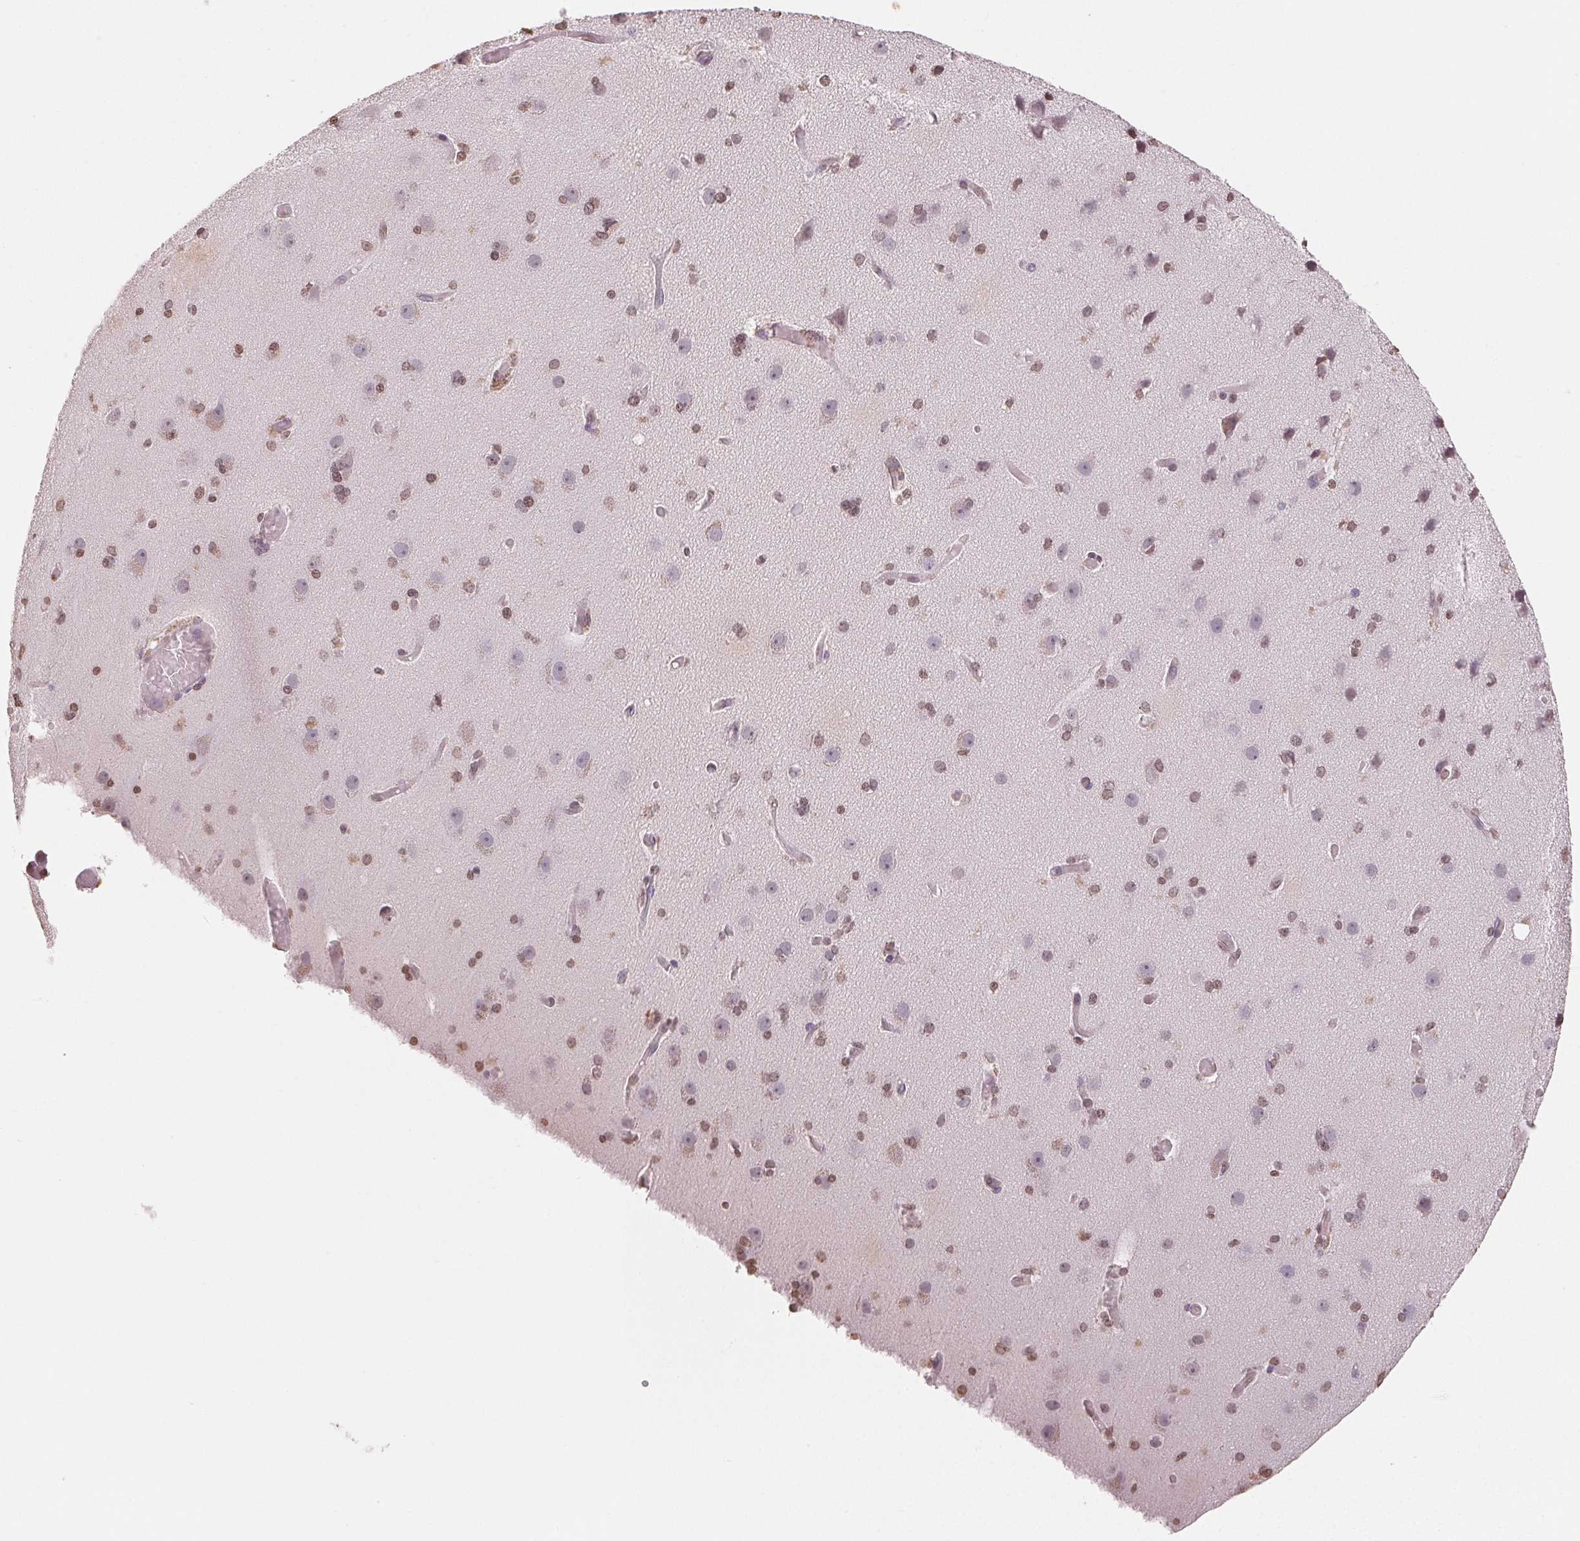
{"staining": {"intensity": "weak", "quantity": ">75%", "location": "nuclear"}, "tissue": "cerebral cortex", "cell_type": "Endothelial cells", "image_type": "normal", "snomed": [{"axis": "morphology", "description": "Normal tissue, NOS"}, {"axis": "morphology", "description": "Glioma, malignant, High grade"}, {"axis": "topography", "description": "Cerebral cortex"}], "caption": "Immunohistochemistry (IHC) staining of benign cerebral cortex, which displays low levels of weak nuclear expression in about >75% of endothelial cells indicating weak nuclear protein positivity. The staining was performed using DAB (brown) for protein detection and nuclei were counterstained in hematoxylin (blue).", "gene": "TBP", "patient": {"sex": "male", "age": 71}}